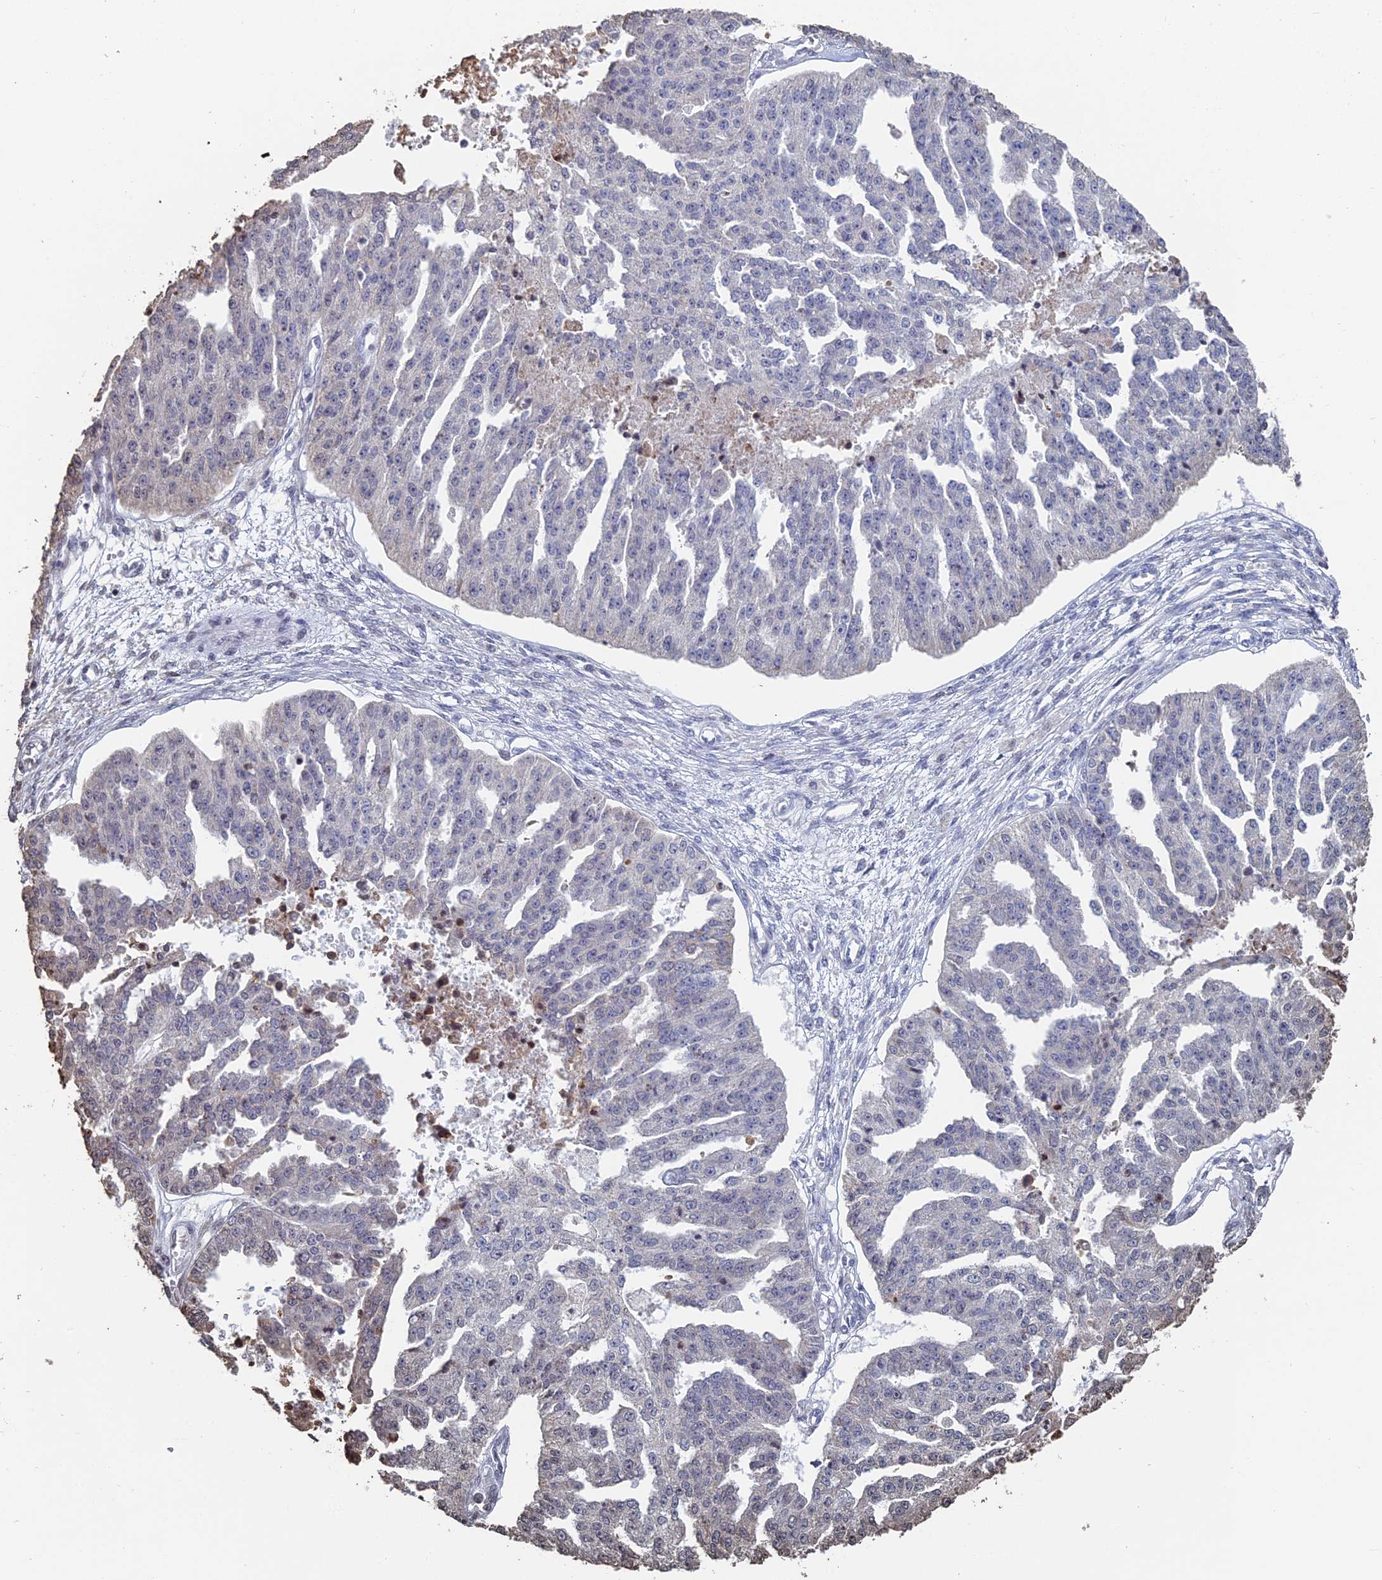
{"staining": {"intensity": "negative", "quantity": "none", "location": "none"}, "tissue": "ovarian cancer", "cell_type": "Tumor cells", "image_type": "cancer", "snomed": [{"axis": "morphology", "description": "Cystadenocarcinoma, serous, NOS"}, {"axis": "topography", "description": "Ovary"}], "caption": "Immunohistochemistry (IHC) of human ovarian cancer (serous cystadenocarcinoma) exhibits no positivity in tumor cells.", "gene": "PRR22", "patient": {"sex": "female", "age": 58}}